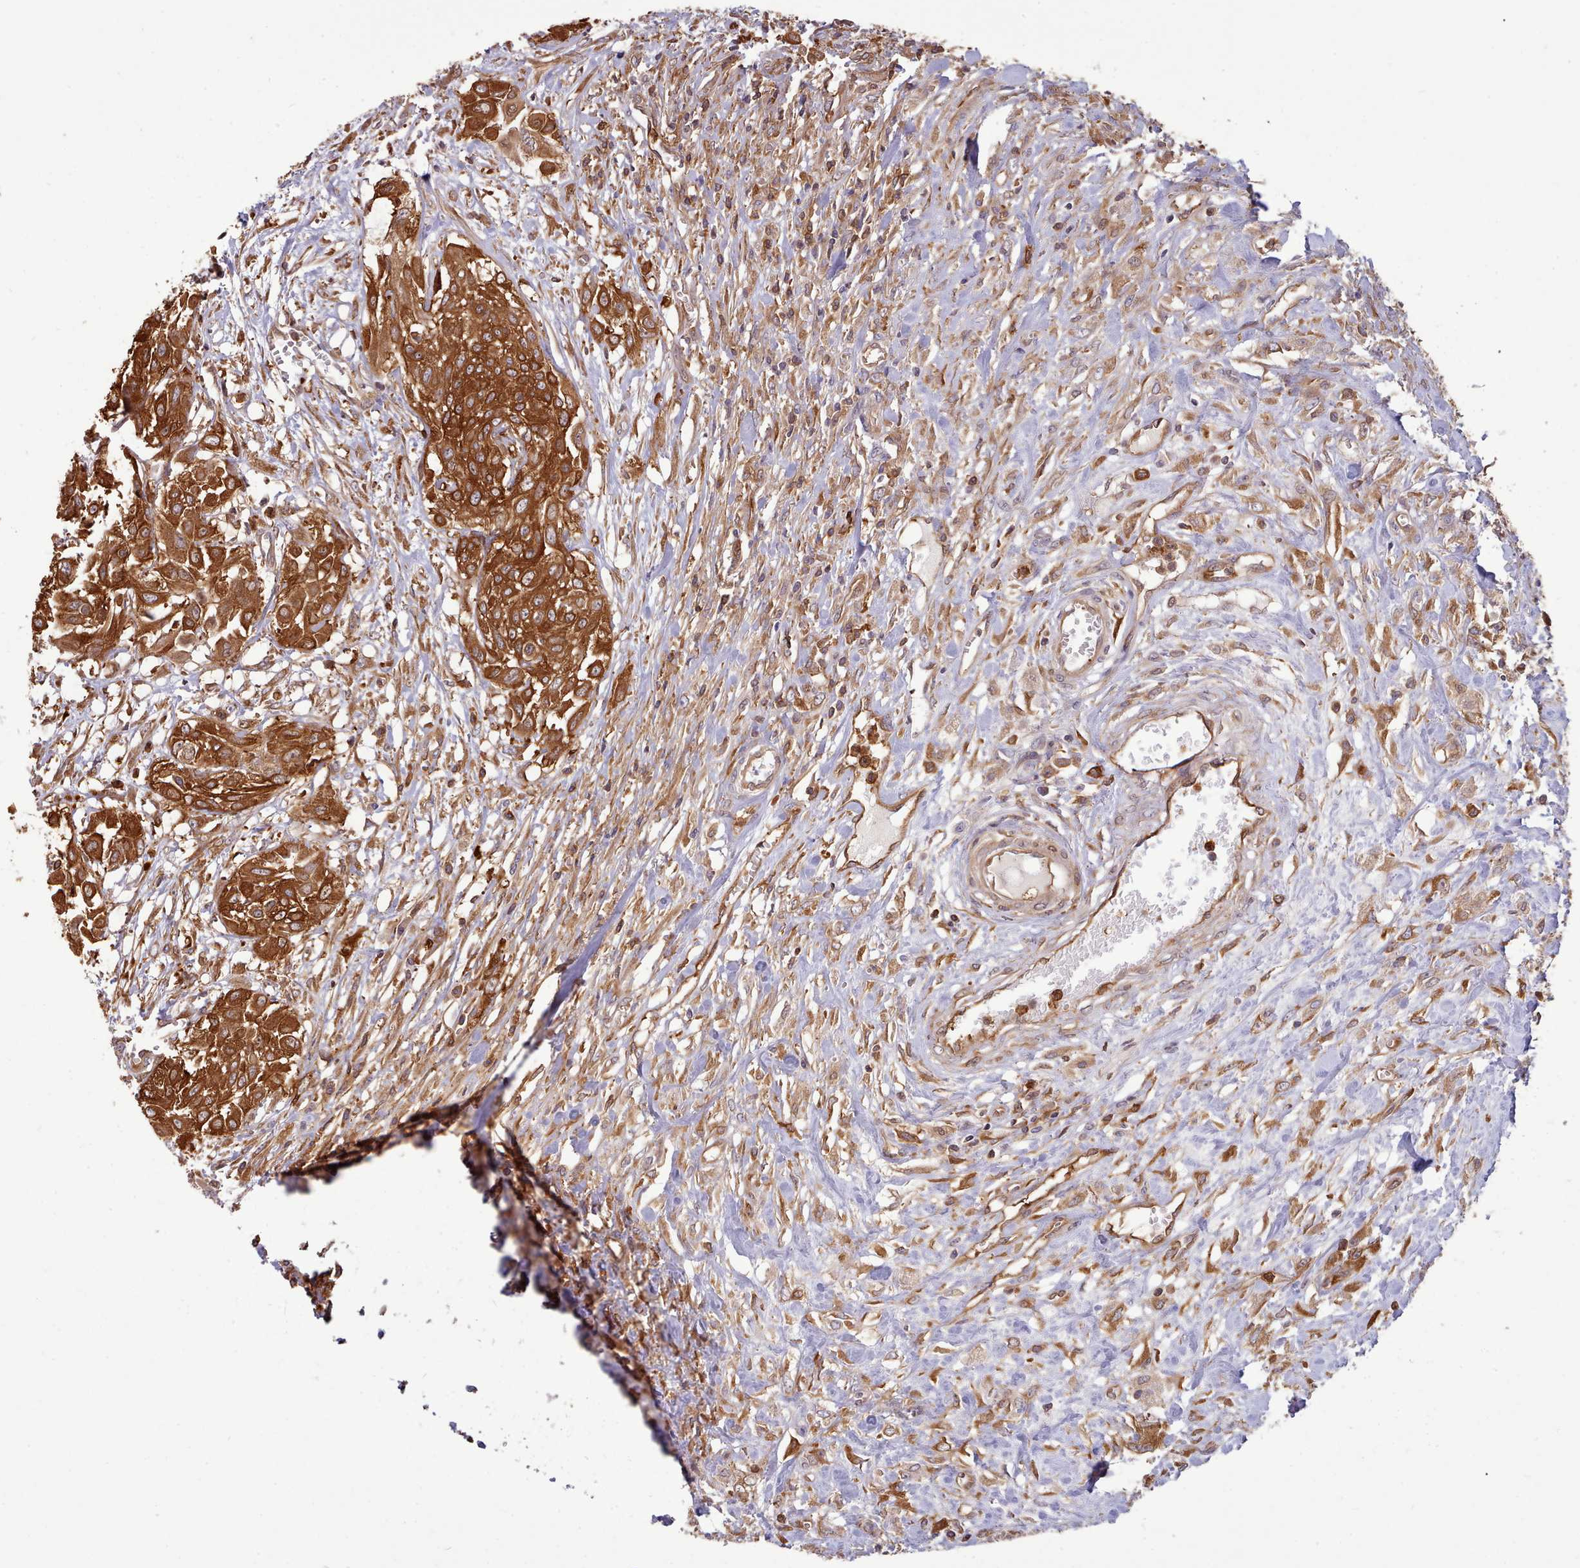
{"staining": {"intensity": "strong", "quantity": ">75%", "location": "cytoplasmic/membranous"}, "tissue": "urothelial cancer", "cell_type": "Tumor cells", "image_type": "cancer", "snomed": [{"axis": "morphology", "description": "Urothelial carcinoma, High grade"}, {"axis": "topography", "description": "Urinary bladder"}], "caption": "DAB (3,3'-diaminobenzidine) immunohistochemical staining of urothelial carcinoma (high-grade) exhibits strong cytoplasmic/membranous protein positivity in about >75% of tumor cells.", "gene": "SLC4A9", "patient": {"sex": "male", "age": 57}}